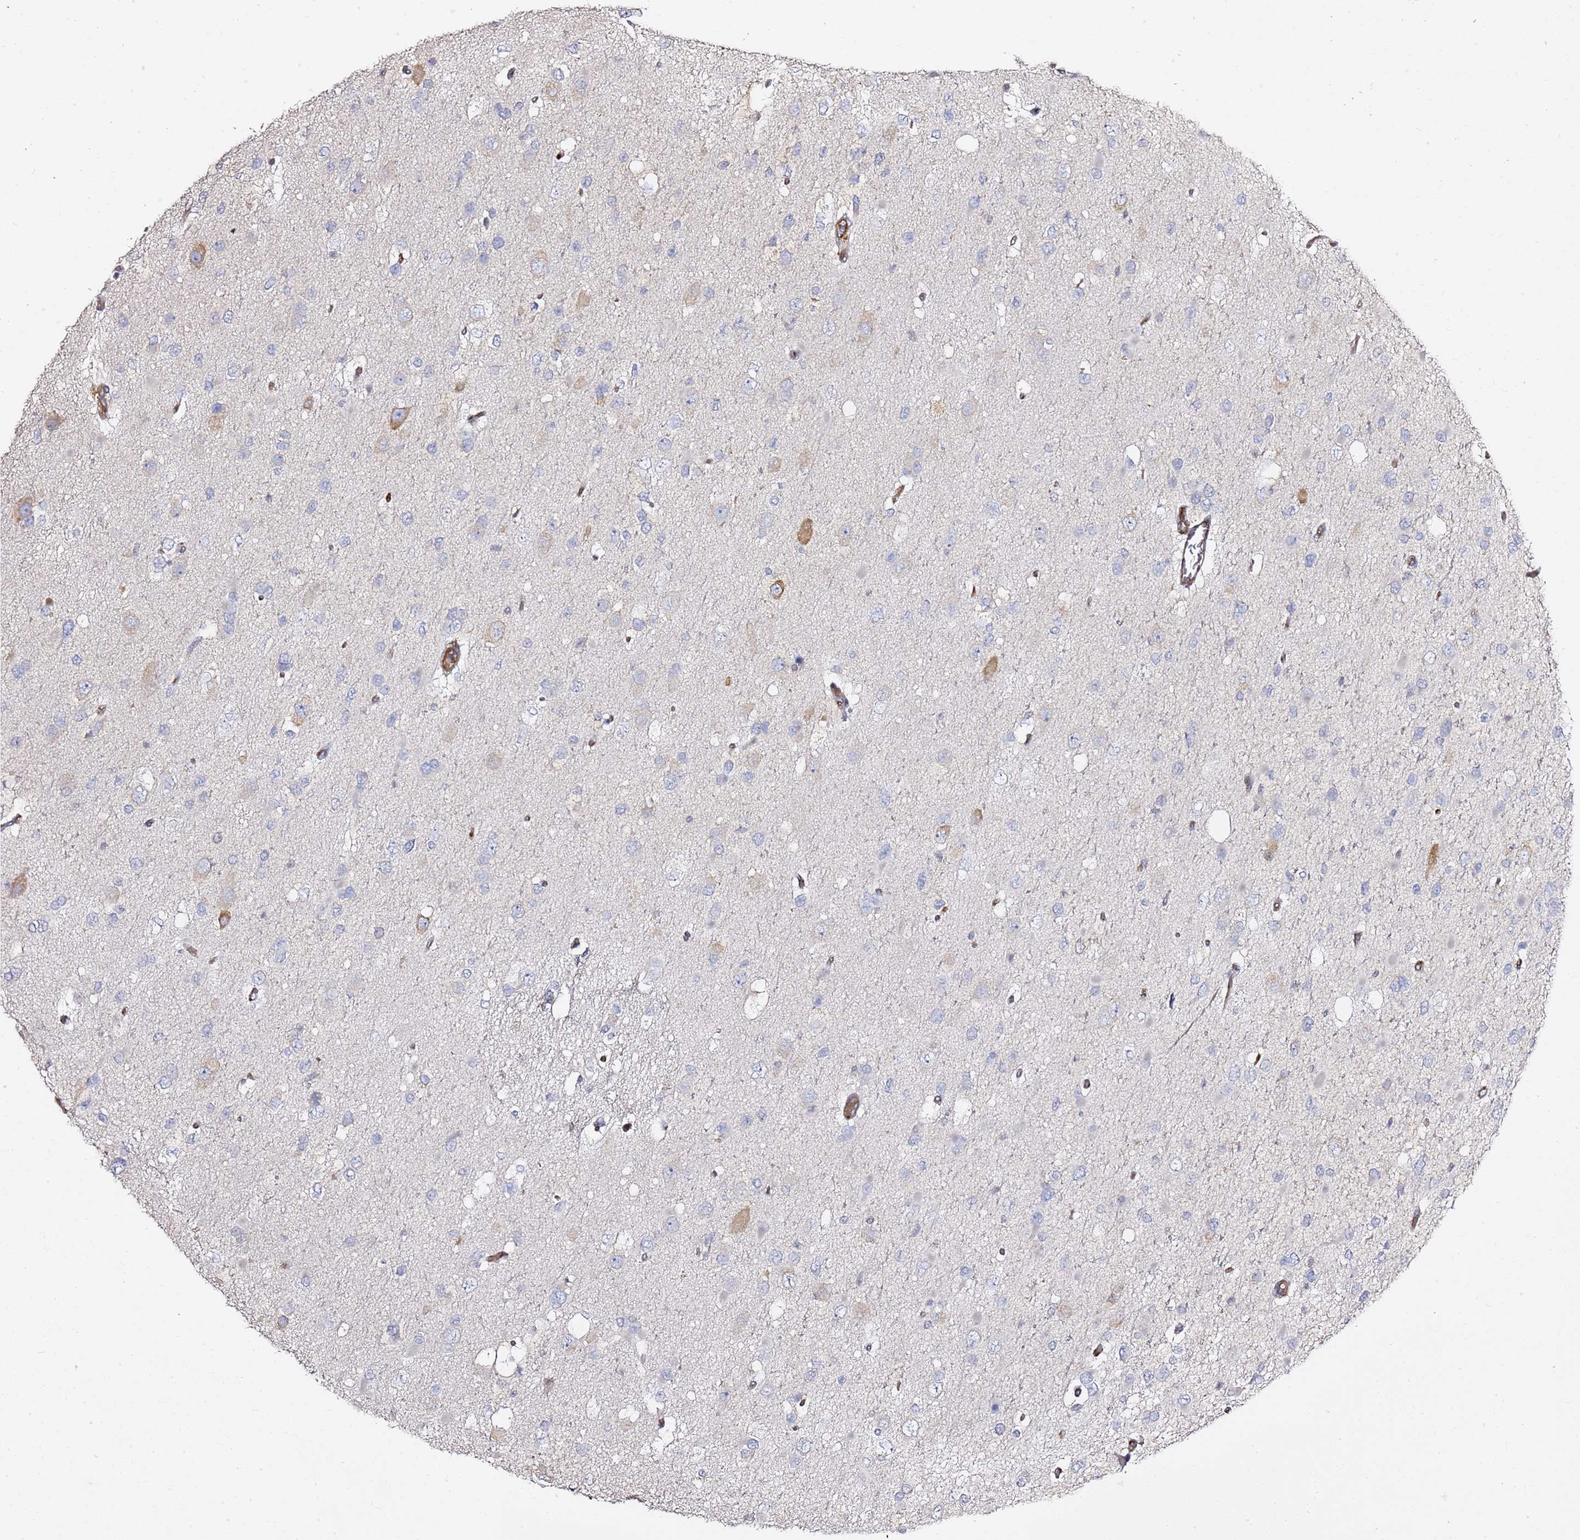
{"staining": {"intensity": "negative", "quantity": "none", "location": "none"}, "tissue": "glioma", "cell_type": "Tumor cells", "image_type": "cancer", "snomed": [{"axis": "morphology", "description": "Glioma, malignant, High grade"}, {"axis": "topography", "description": "Brain"}], "caption": "IHC photomicrograph of human malignant high-grade glioma stained for a protein (brown), which shows no staining in tumor cells. The staining was performed using DAB to visualize the protein expression in brown, while the nuclei were stained in blue with hematoxylin (Magnification: 20x).", "gene": "EPS8L1", "patient": {"sex": "male", "age": 53}}